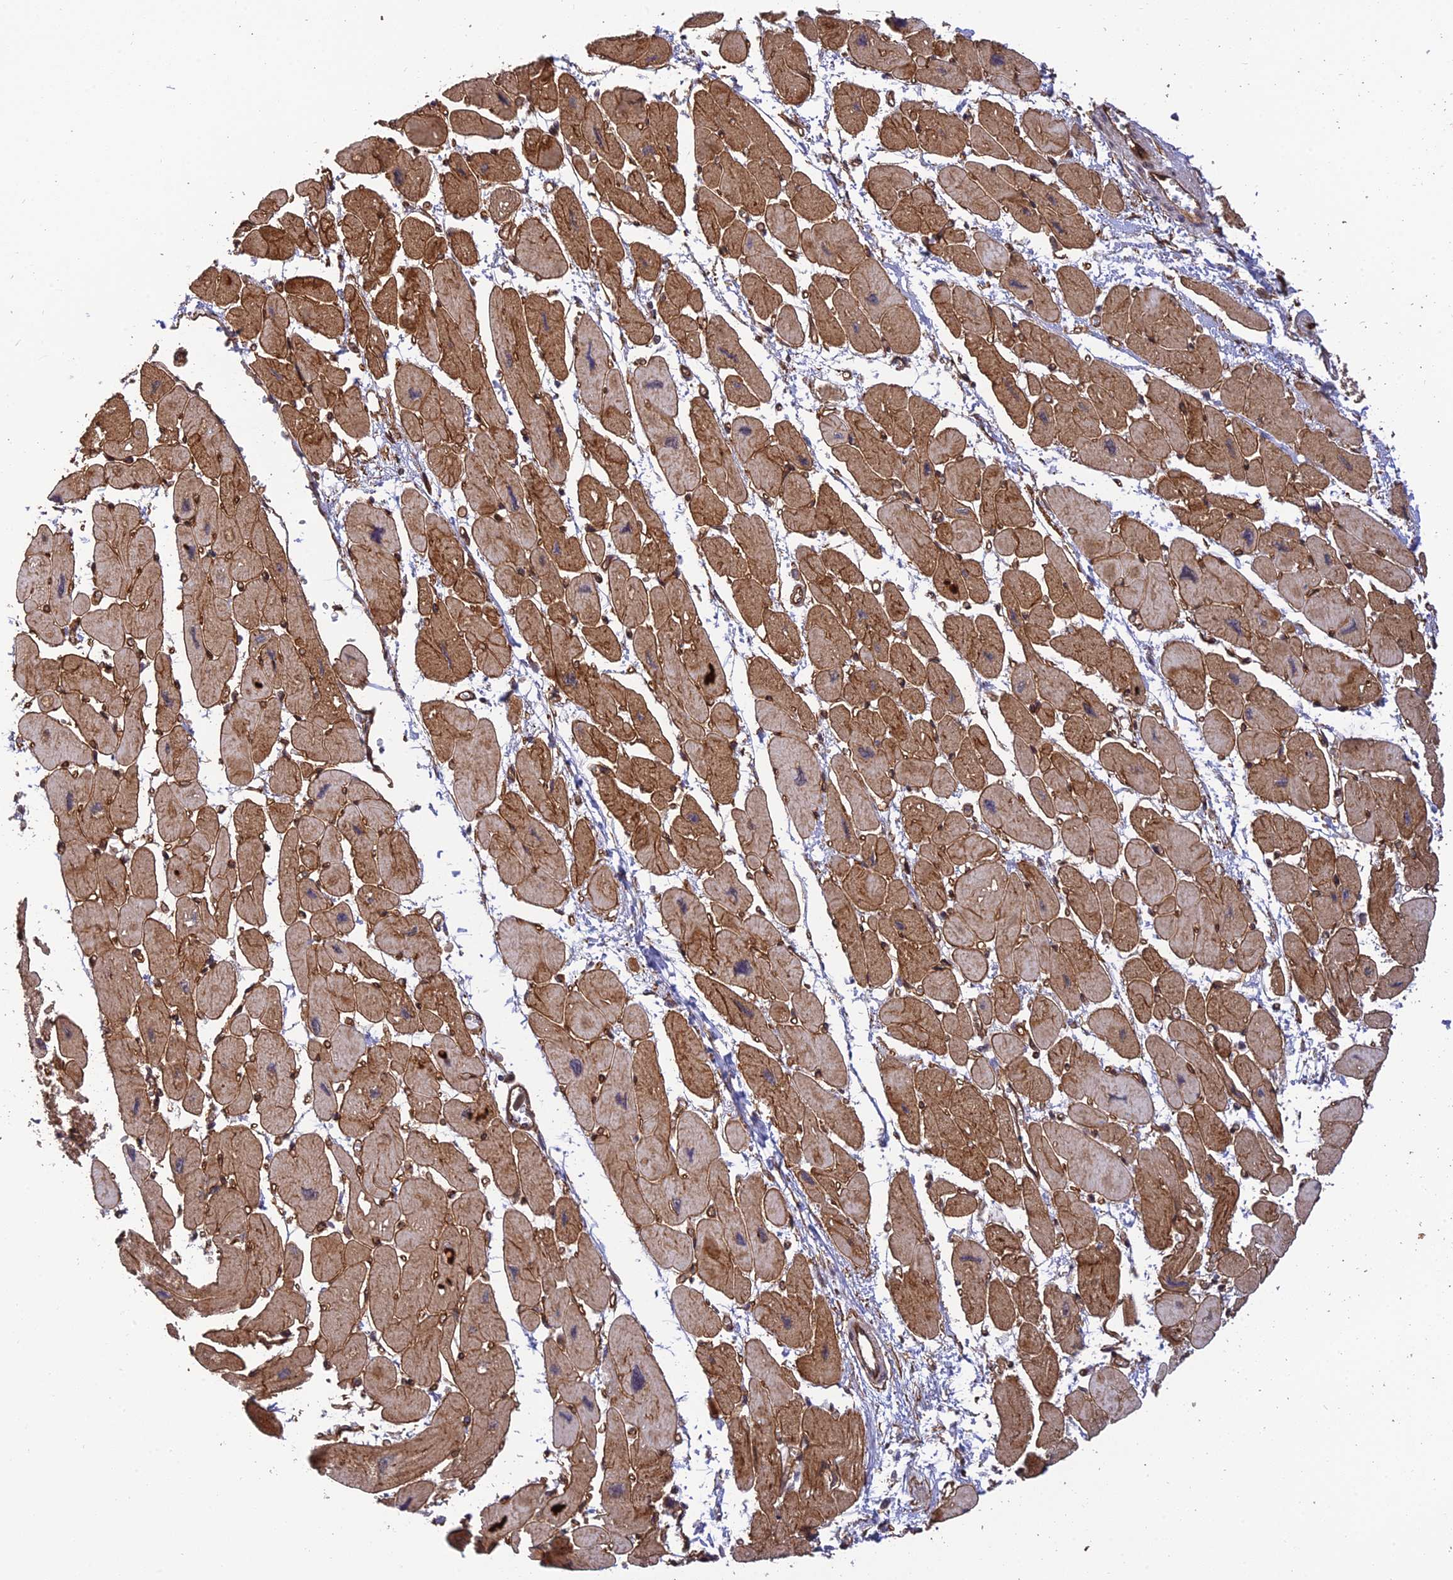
{"staining": {"intensity": "strong", "quantity": ">75%", "location": "cytoplasmic/membranous"}, "tissue": "heart muscle", "cell_type": "Cardiomyocytes", "image_type": "normal", "snomed": [{"axis": "morphology", "description": "Normal tissue, NOS"}, {"axis": "topography", "description": "Heart"}], "caption": "Protein expression analysis of unremarkable heart muscle exhibits strong cytoplasmic/membranous positivity in about >75% of cardiomyocytes.", "gene": "HOMER2", "patient": {"sex": "female", "age": 54}}